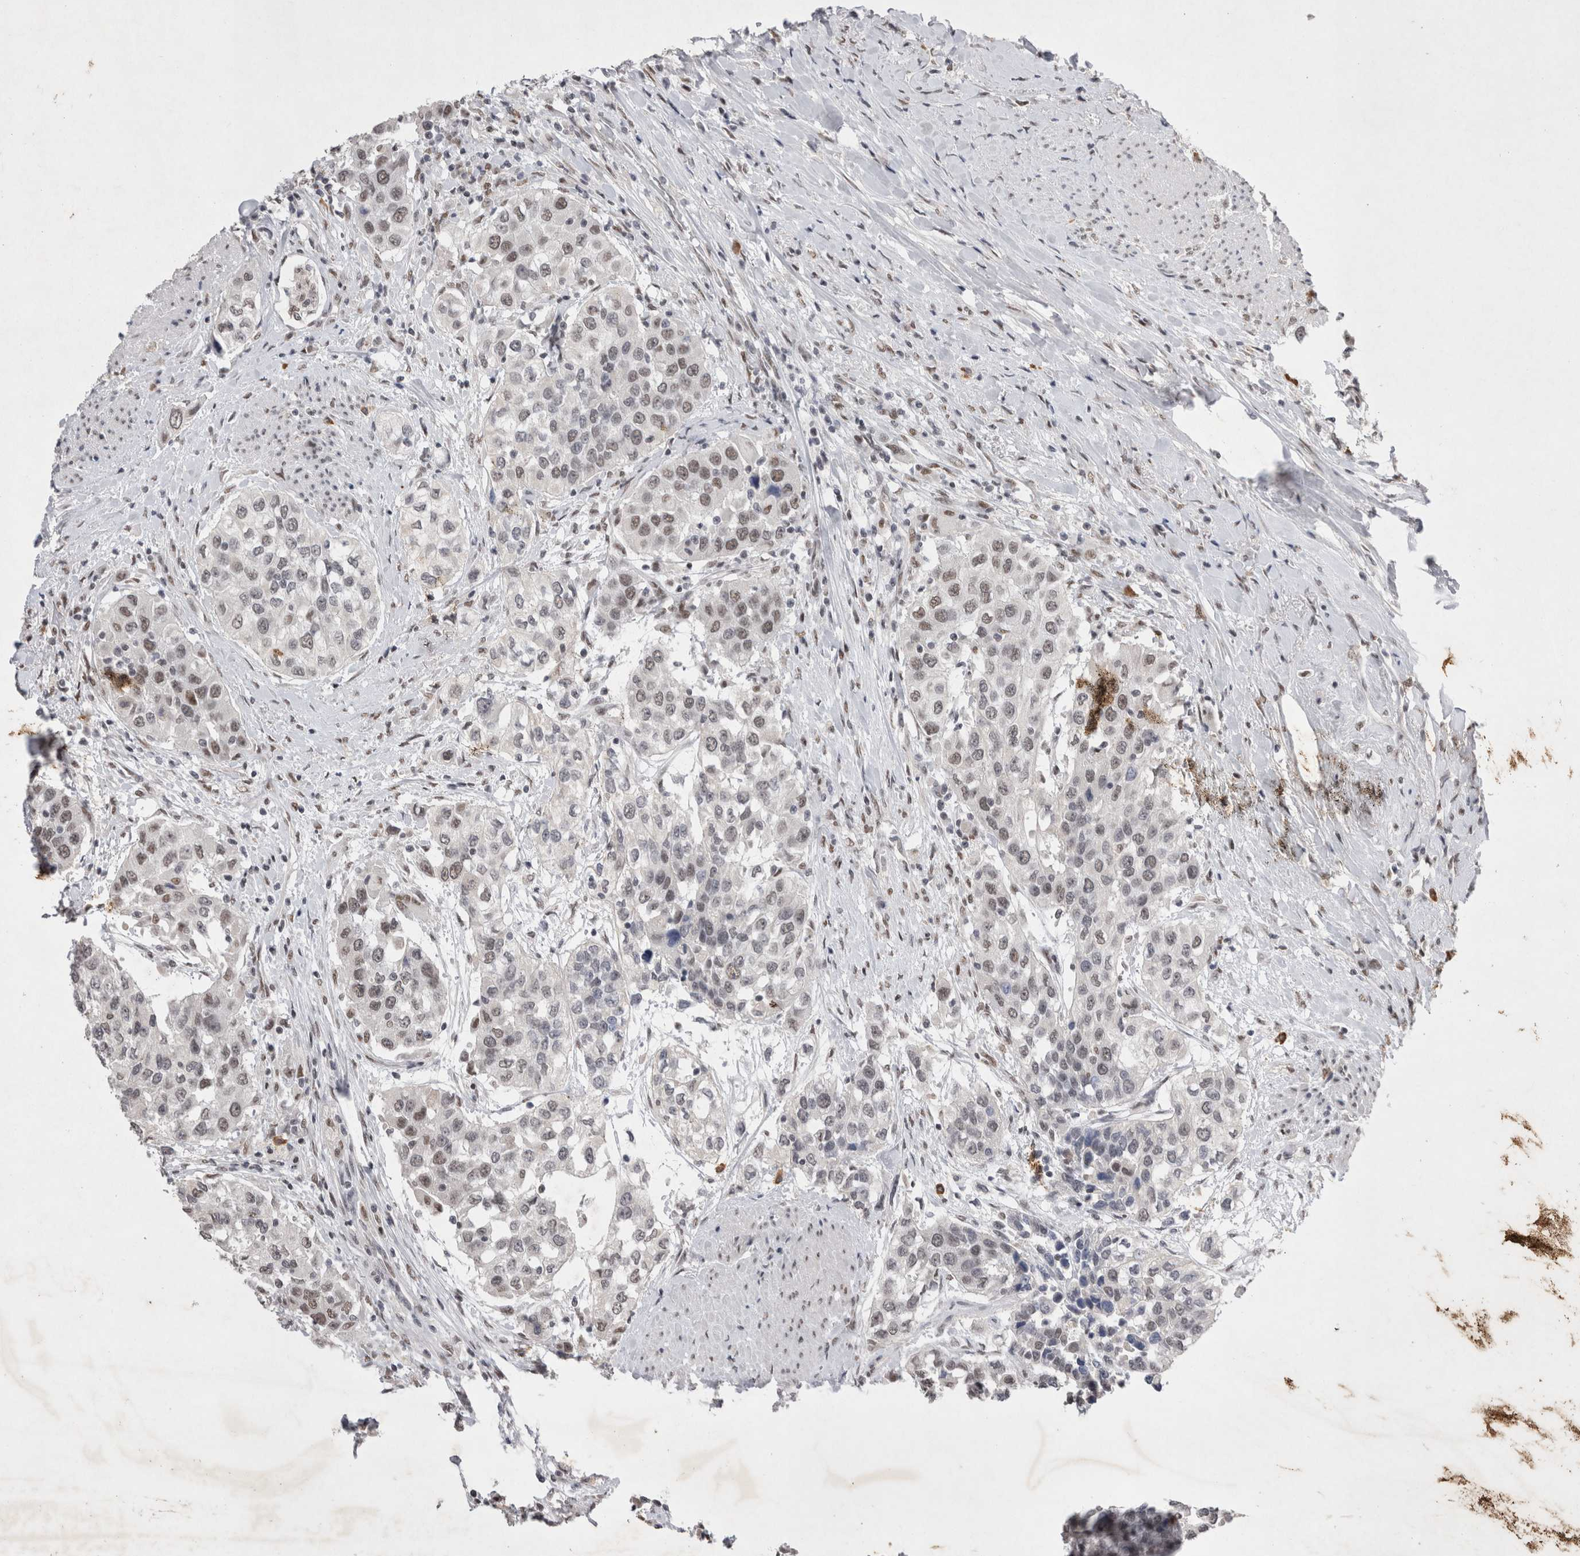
{"staining": {"intensity": "weak", "quantity": ">75%", "location": "nuclear"}, "tissue": "urothelial cancer", "cell_type": "Tumor cells", "image_type": "cancer", "snomed": [{"axis": "morphology", "description": "Urothelial carcinoma, High grade"}, {"axis": "topography", "description": "Urinary bladder"}], "caption": "There is low levels of weak nuclear positivity in tumor cells of urothelial cancer, as demonstrated by immunohistochemical staining (brown color).", "gene": "RBM6", "patient": {"sex": "female", "age": 80}}